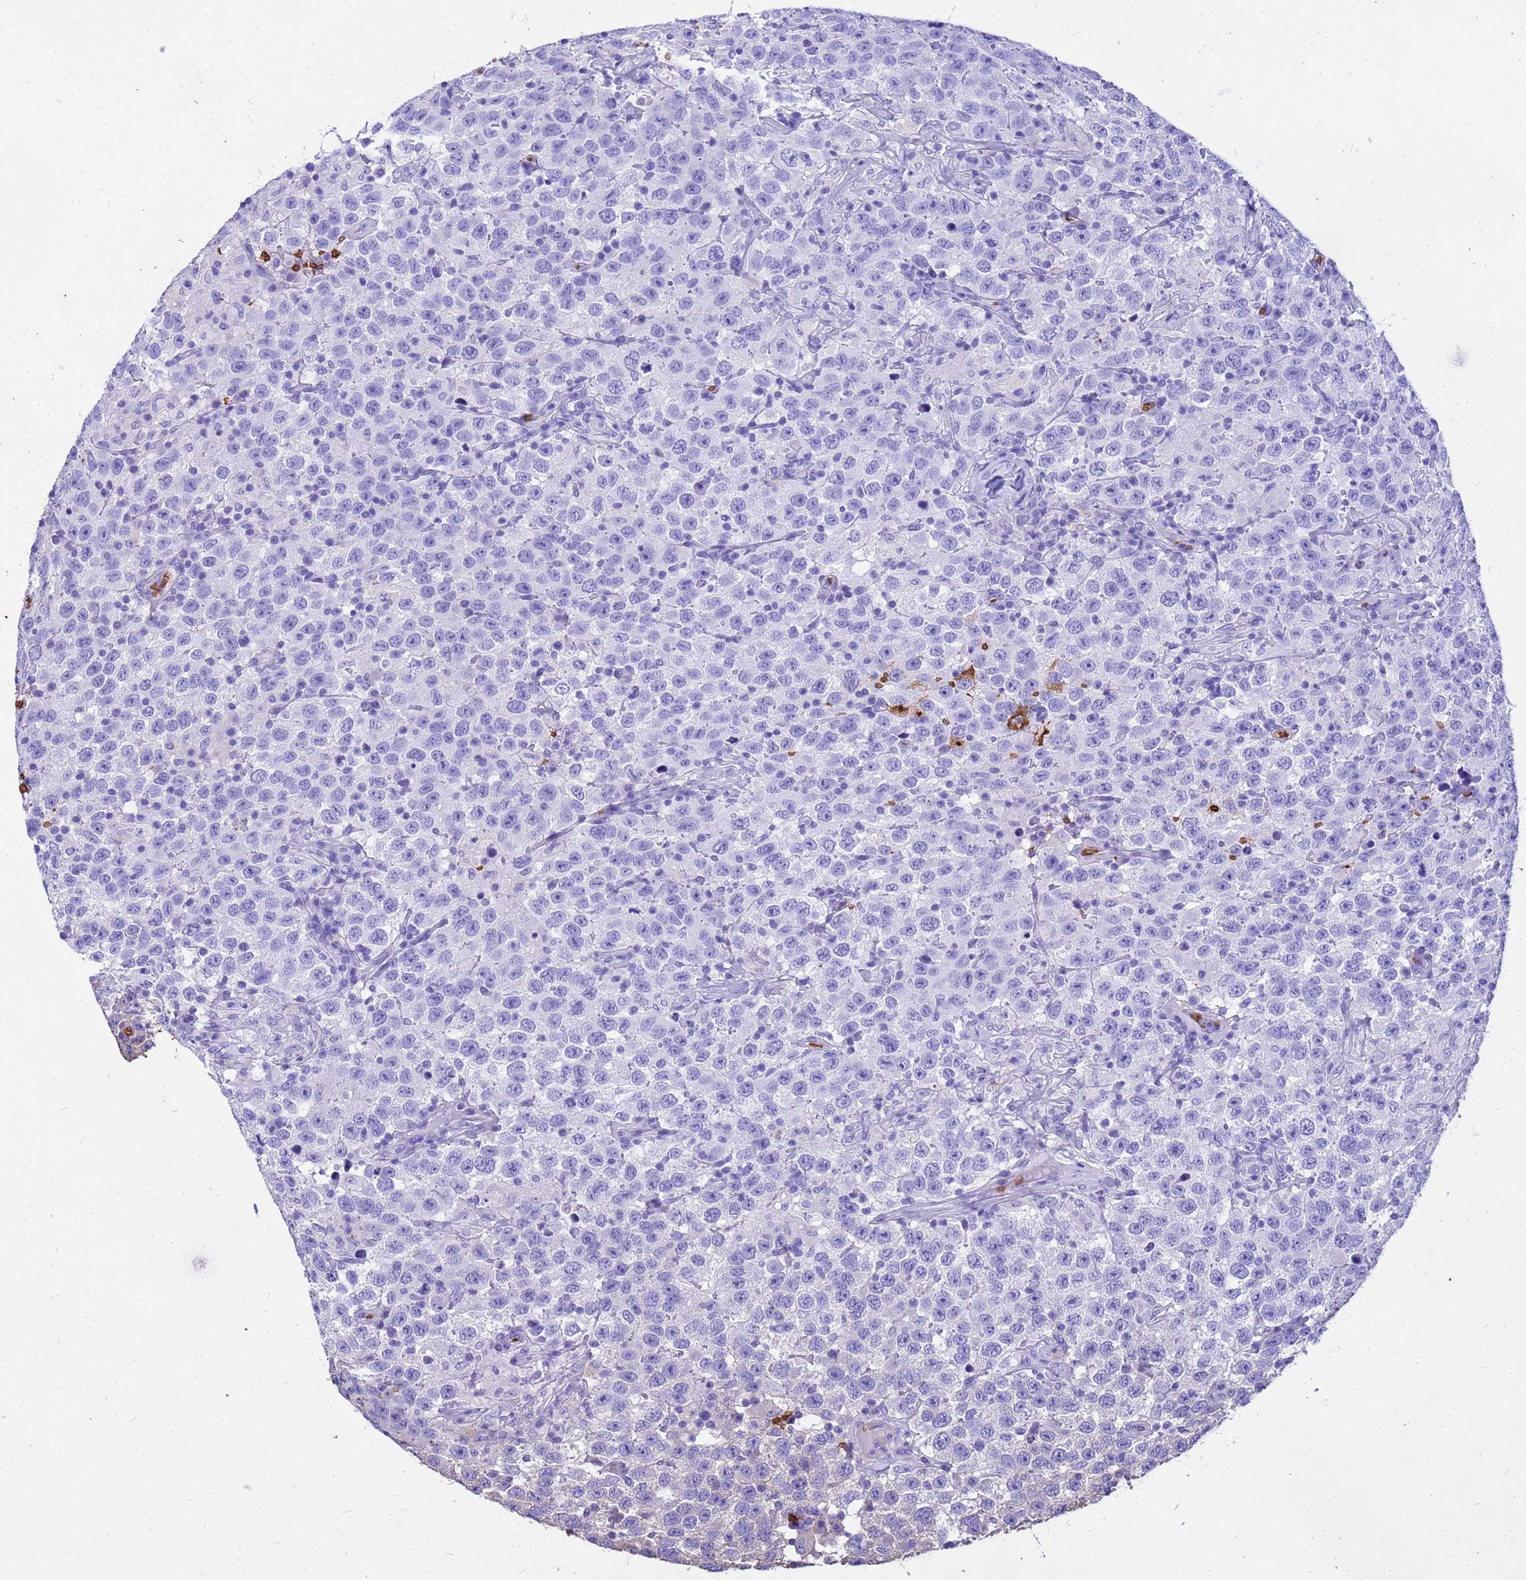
{"staining": {"intensity": "negative", "quantity": "none", "location": "none"}, "tissue": "testis cancer", "cell_type": "Tumor cells", "image_type": "cancer", "snomed": [{"axis": "morphology", "description": "Seminoma, NOS"}, {"axis": "topography", "description": "Testis"}], "caption": "Immunohistochemistry of human seminoma (testis) reveals no positivity in tumor cells.", "gene": "HBA2", "patient": {"sex": "male", "age": 41}}